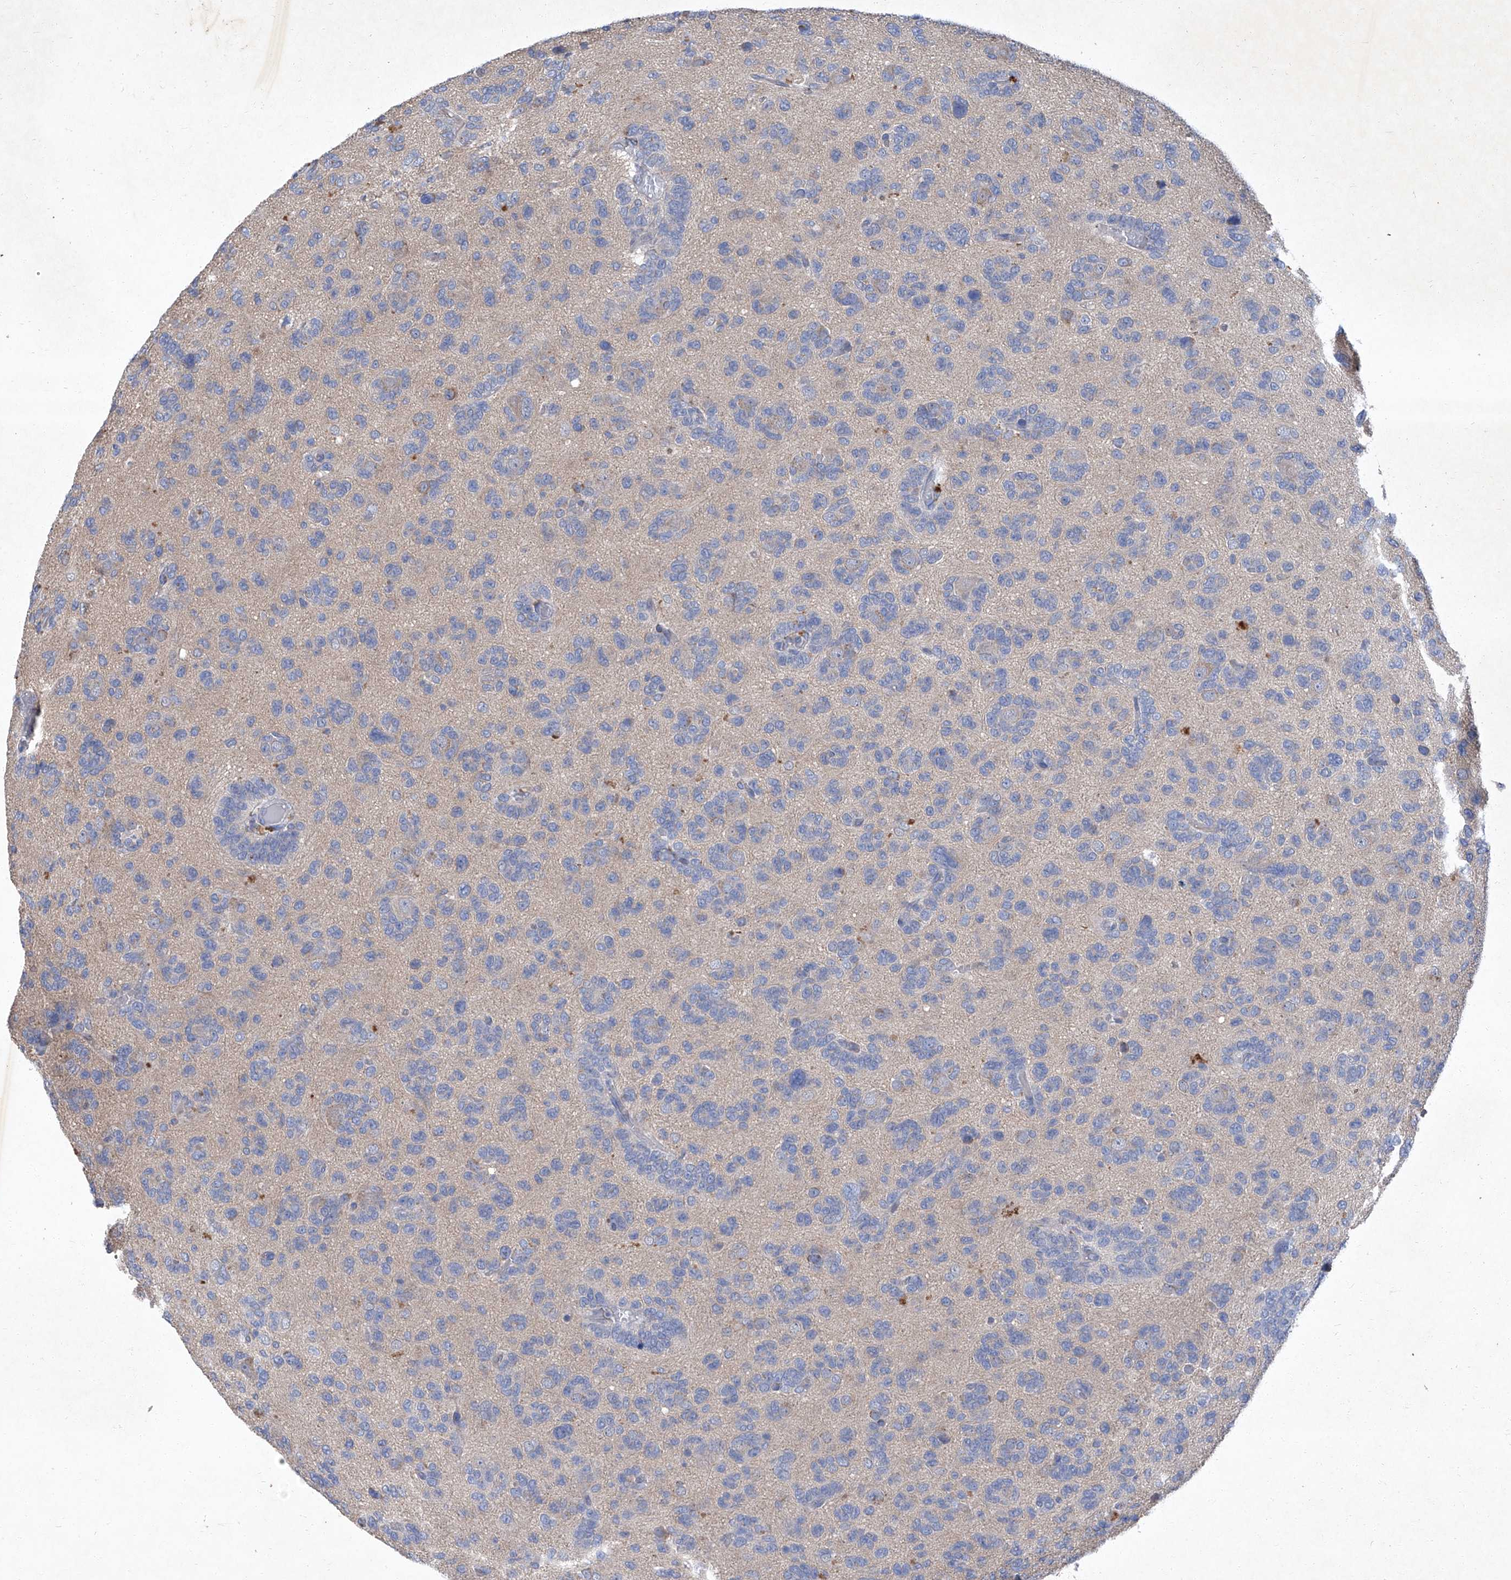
{"staining": {"intensity": "negative", "quantity": "none", "location": "none"}, "tissue": "glioma", "cell_type": "Tumor cells", "image_type": "cancer", "snomed": [{"axis": "morphology", "description": "Glioma, malignant, High grade"}, {"axis": "topography", "description": "Brain"}], "caption": "The photomicrograph shows no staining of tumor cells in high-grade glioma (malignant).", "gene": "SBK2", "patient": {"sex": "female", "age": 59}}